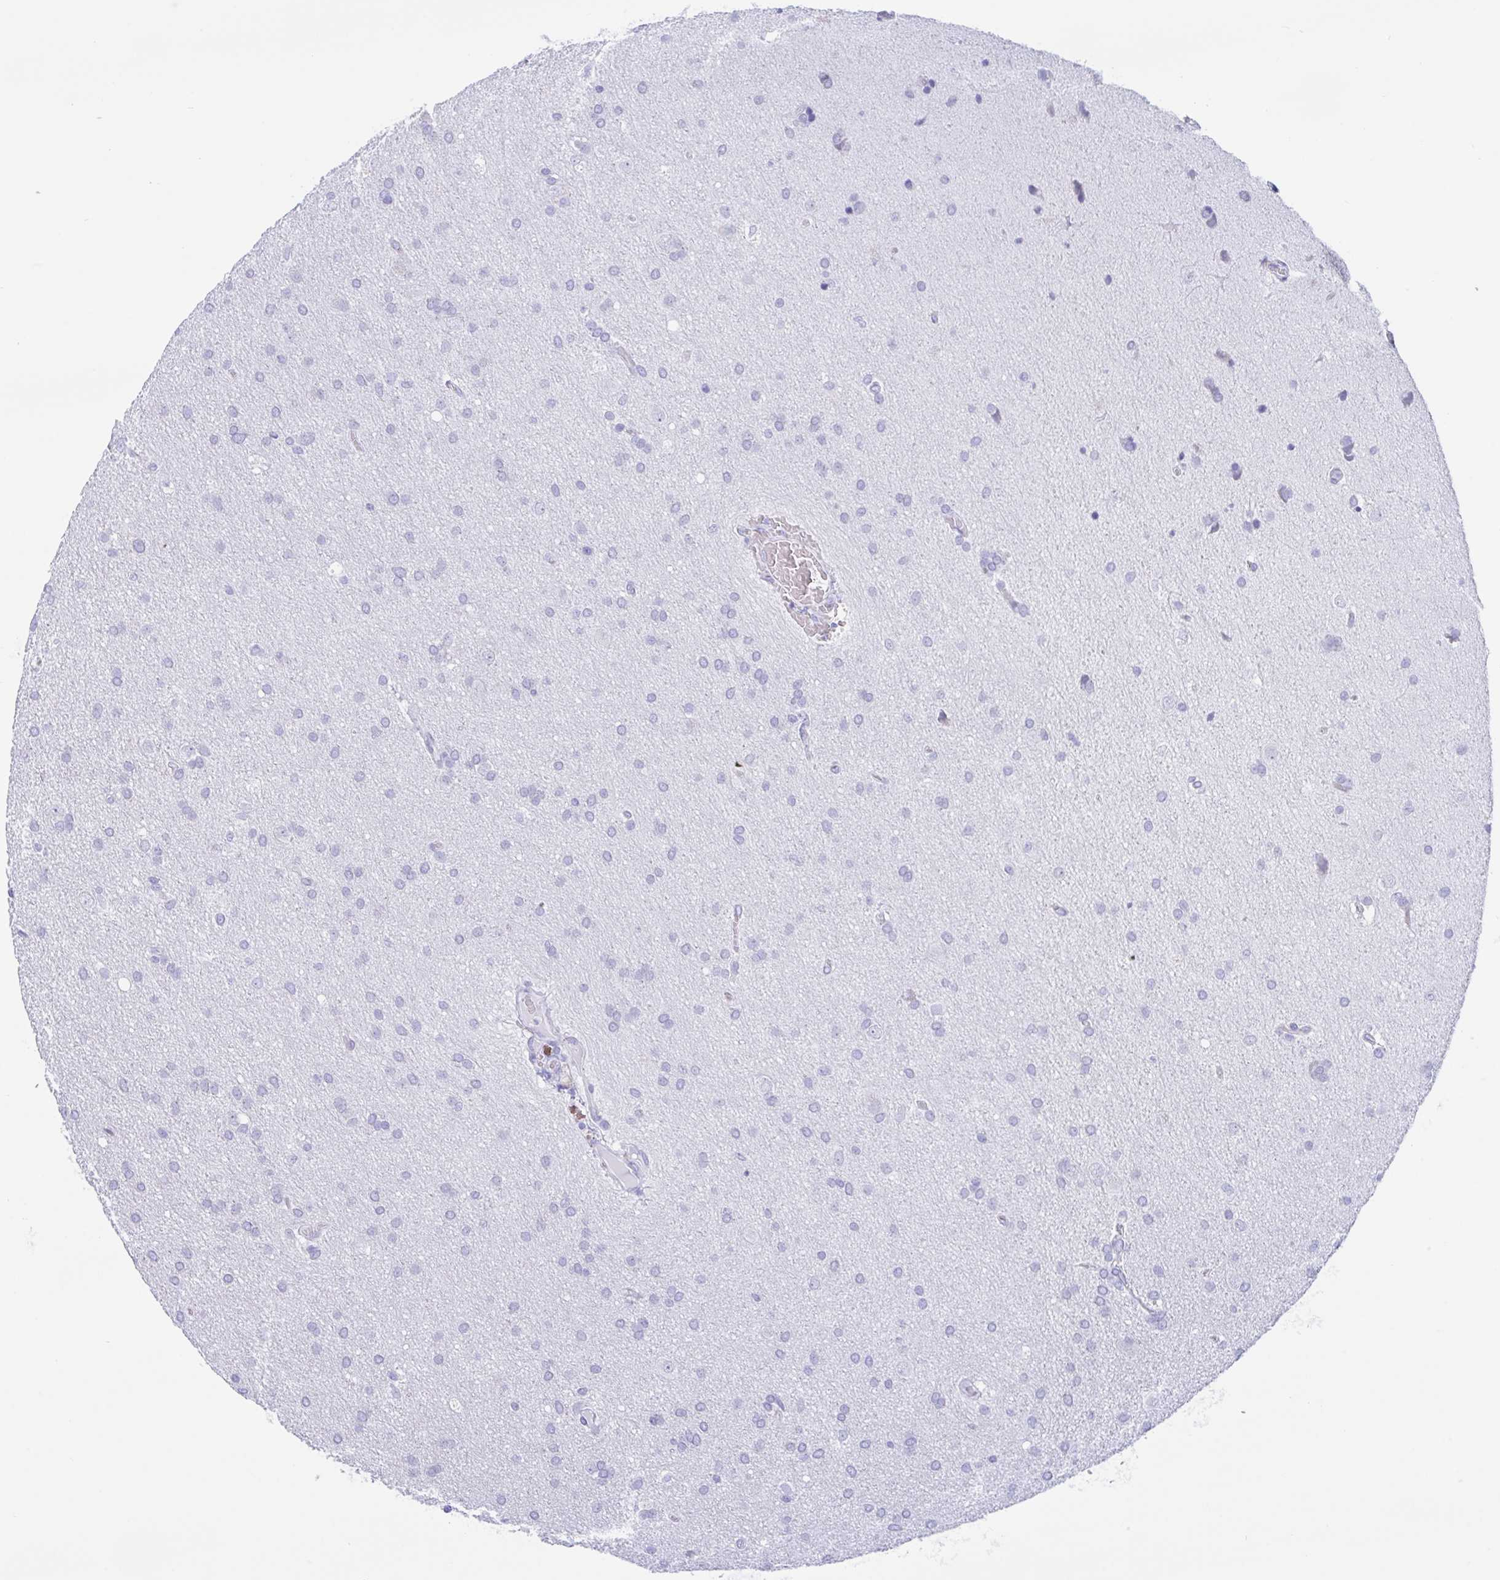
{"staining": {"intensity": "negative", "quantity": "none", "location": "none"}, "tissue": "glioma", "cell_type": "Tumor cells", "image_type": "cancer", "snomed": [{"axis": "morphology", "description": "Glioma, malignant, Low grade"}, {"axis": "topography", "description": "Brain"}], "caption": "Tumor cells are negative for protein expression in human low-grade glioma (malignant). Brightfield microscopy of immunohistochemistry stained with DAB (3,3'-diaminobenzidine) (brown) and hematoxylin (blue), captured at high magnification.", "gene": "CDX4", "patient": {"sex": "female", "age": 54}}